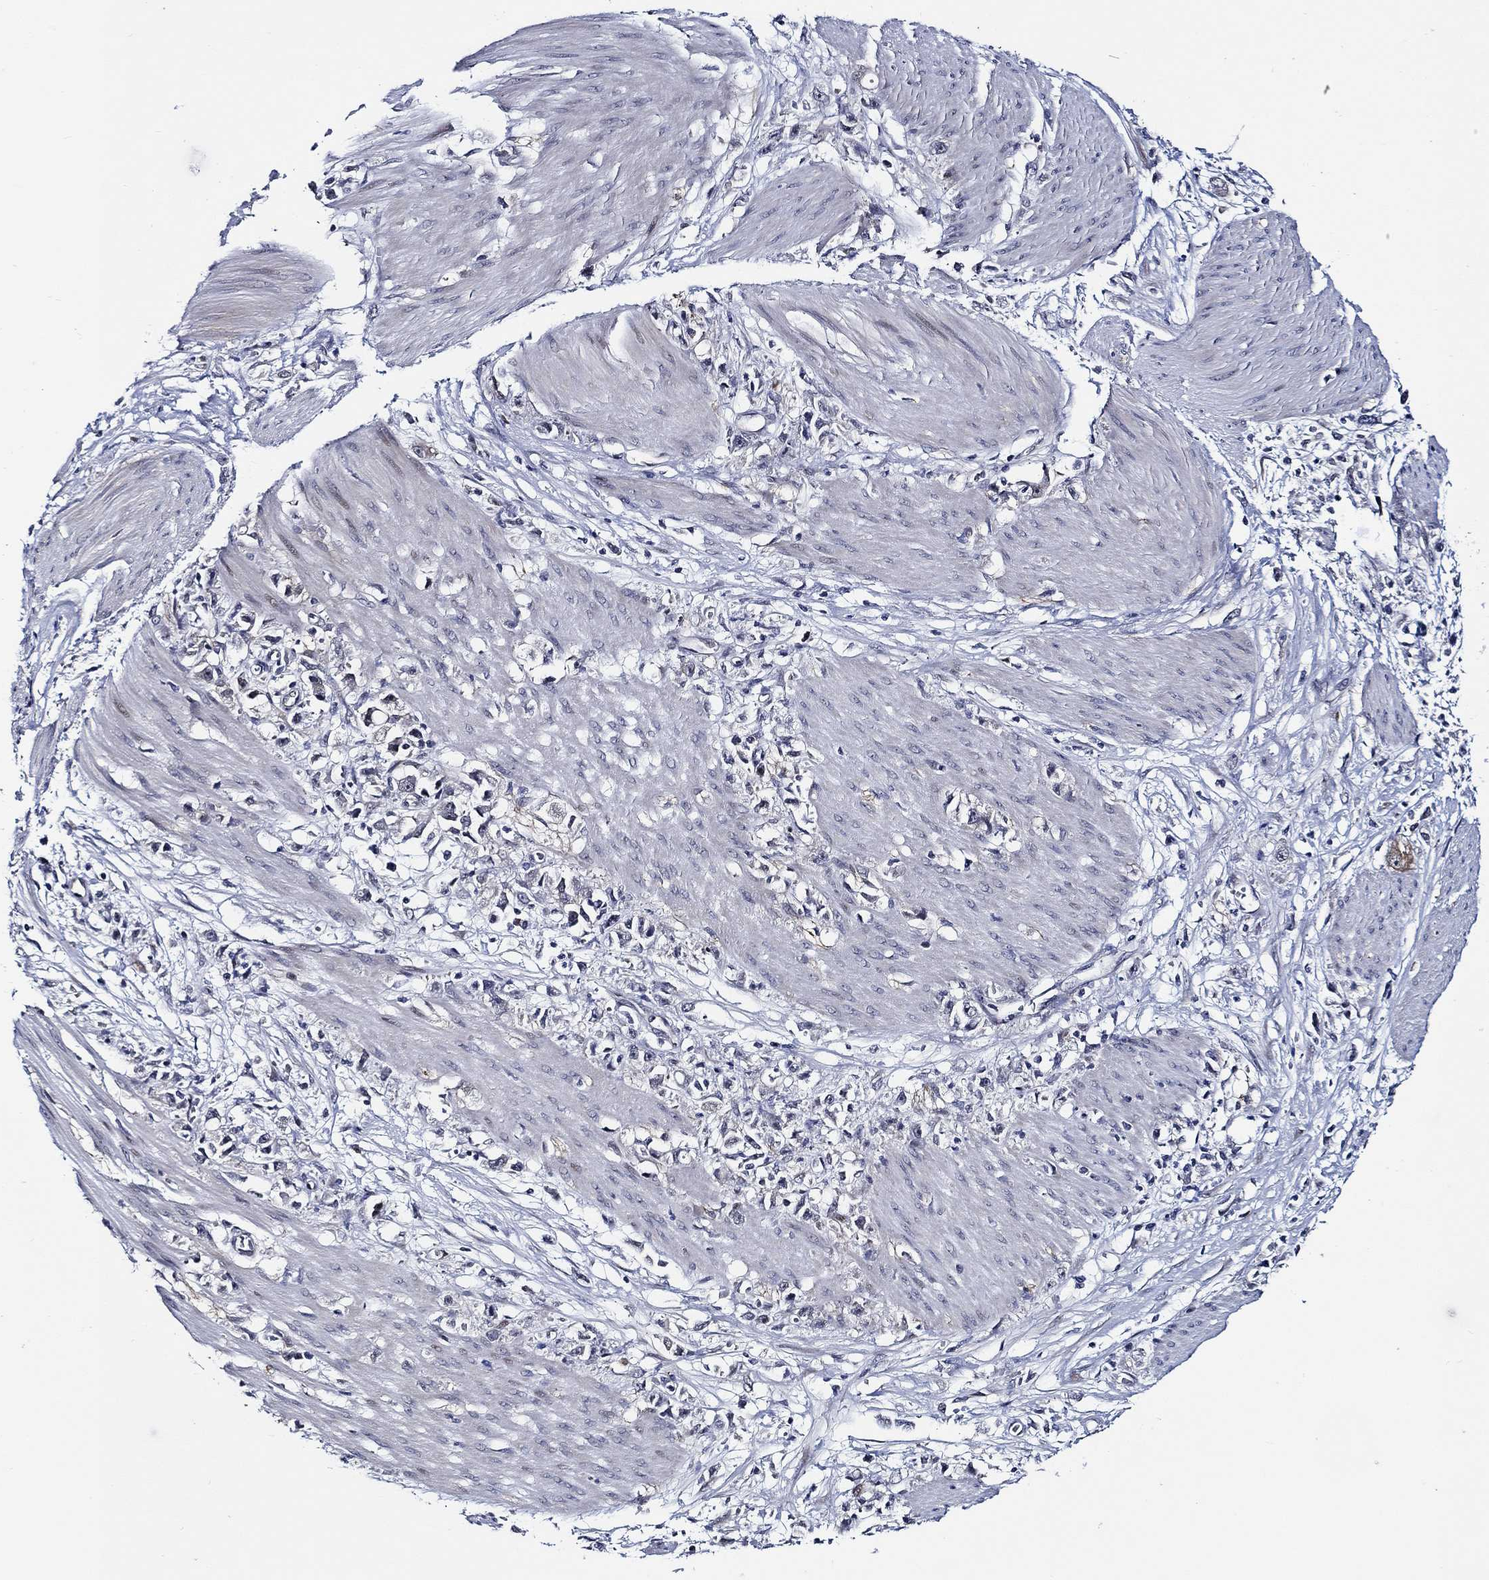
{"staining": {"intensity": "negative", "quantity": "none", "location": "none"}, "tissue": "stomach cancer", "cell_type": "Tumor cells", "image_type": "cancer", "snomed": [{"axis": "morphology", "description": "Adenocarcinoma, NOS"}, {"axis": "topography", "description": "Stomach"}], "caption": "Human stomach cancer (adenocarcinoma) stained for a protein using immunohistochemistry (IHC) demonstrates no staining in tumor cells.", "gene": "C8orf48", "patient": {"sex": "female", "age": 59}}